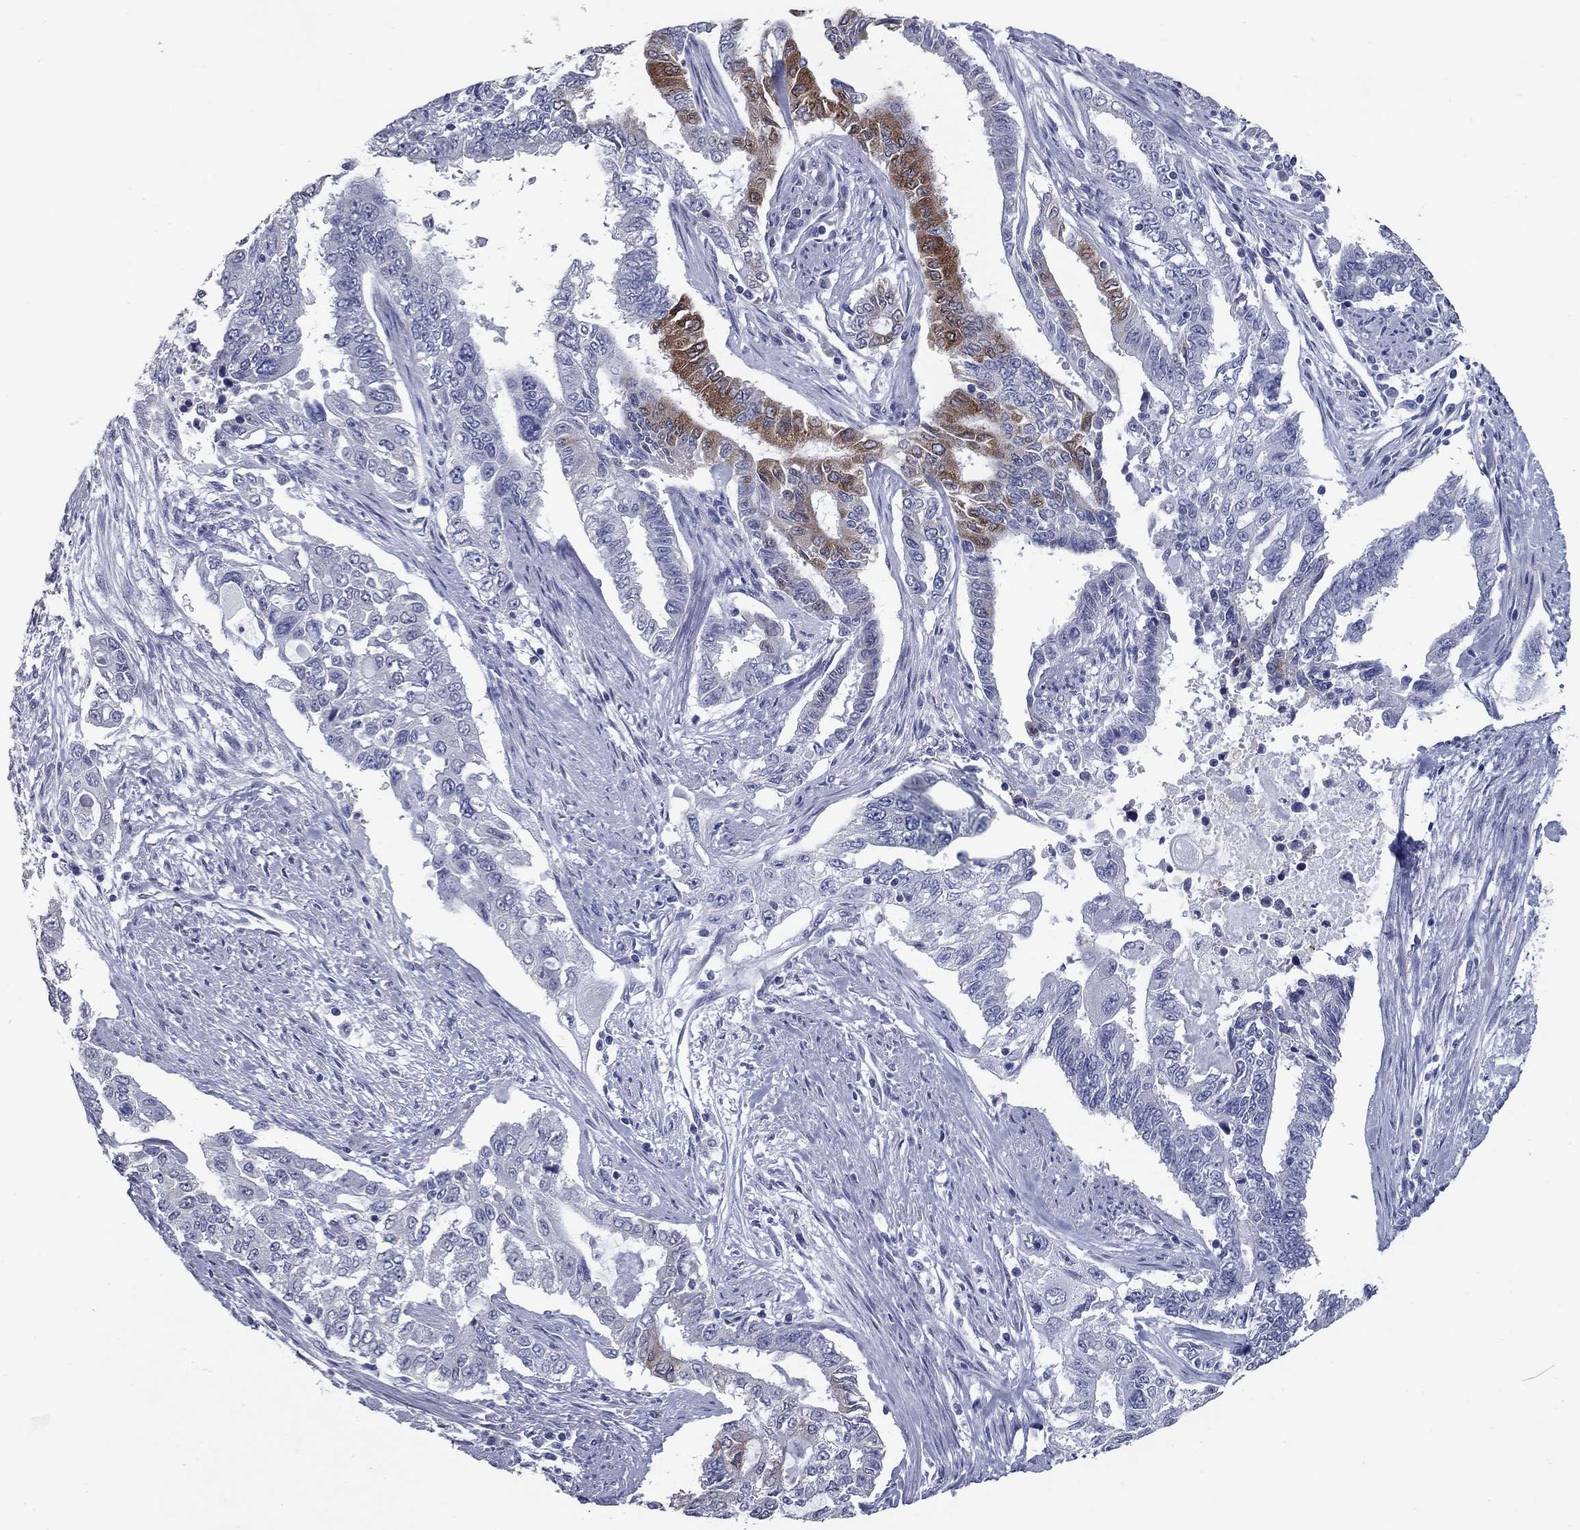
{"staining": {"intensity": "strong", "quantity": "<25%", "location": "cytoplasmic/membranous"}, "tissue": "endometrial cancer", "cell_type": "Tumor cells", "image_type": "cancer", "snomed": [{"axis": "morphology", "description": "Adenocarcinoma, NOS"}, {"axis": "topography", "description": "Uterus"}], "caption": "Strong cytoplasmic/membranous positivity for a protein is present in about <25% of tumor cells of endometrial adenocarcinoma using immunohistochemistry.", "gene": "TAC1", "patient": {"sex": "female", "age": 59}}